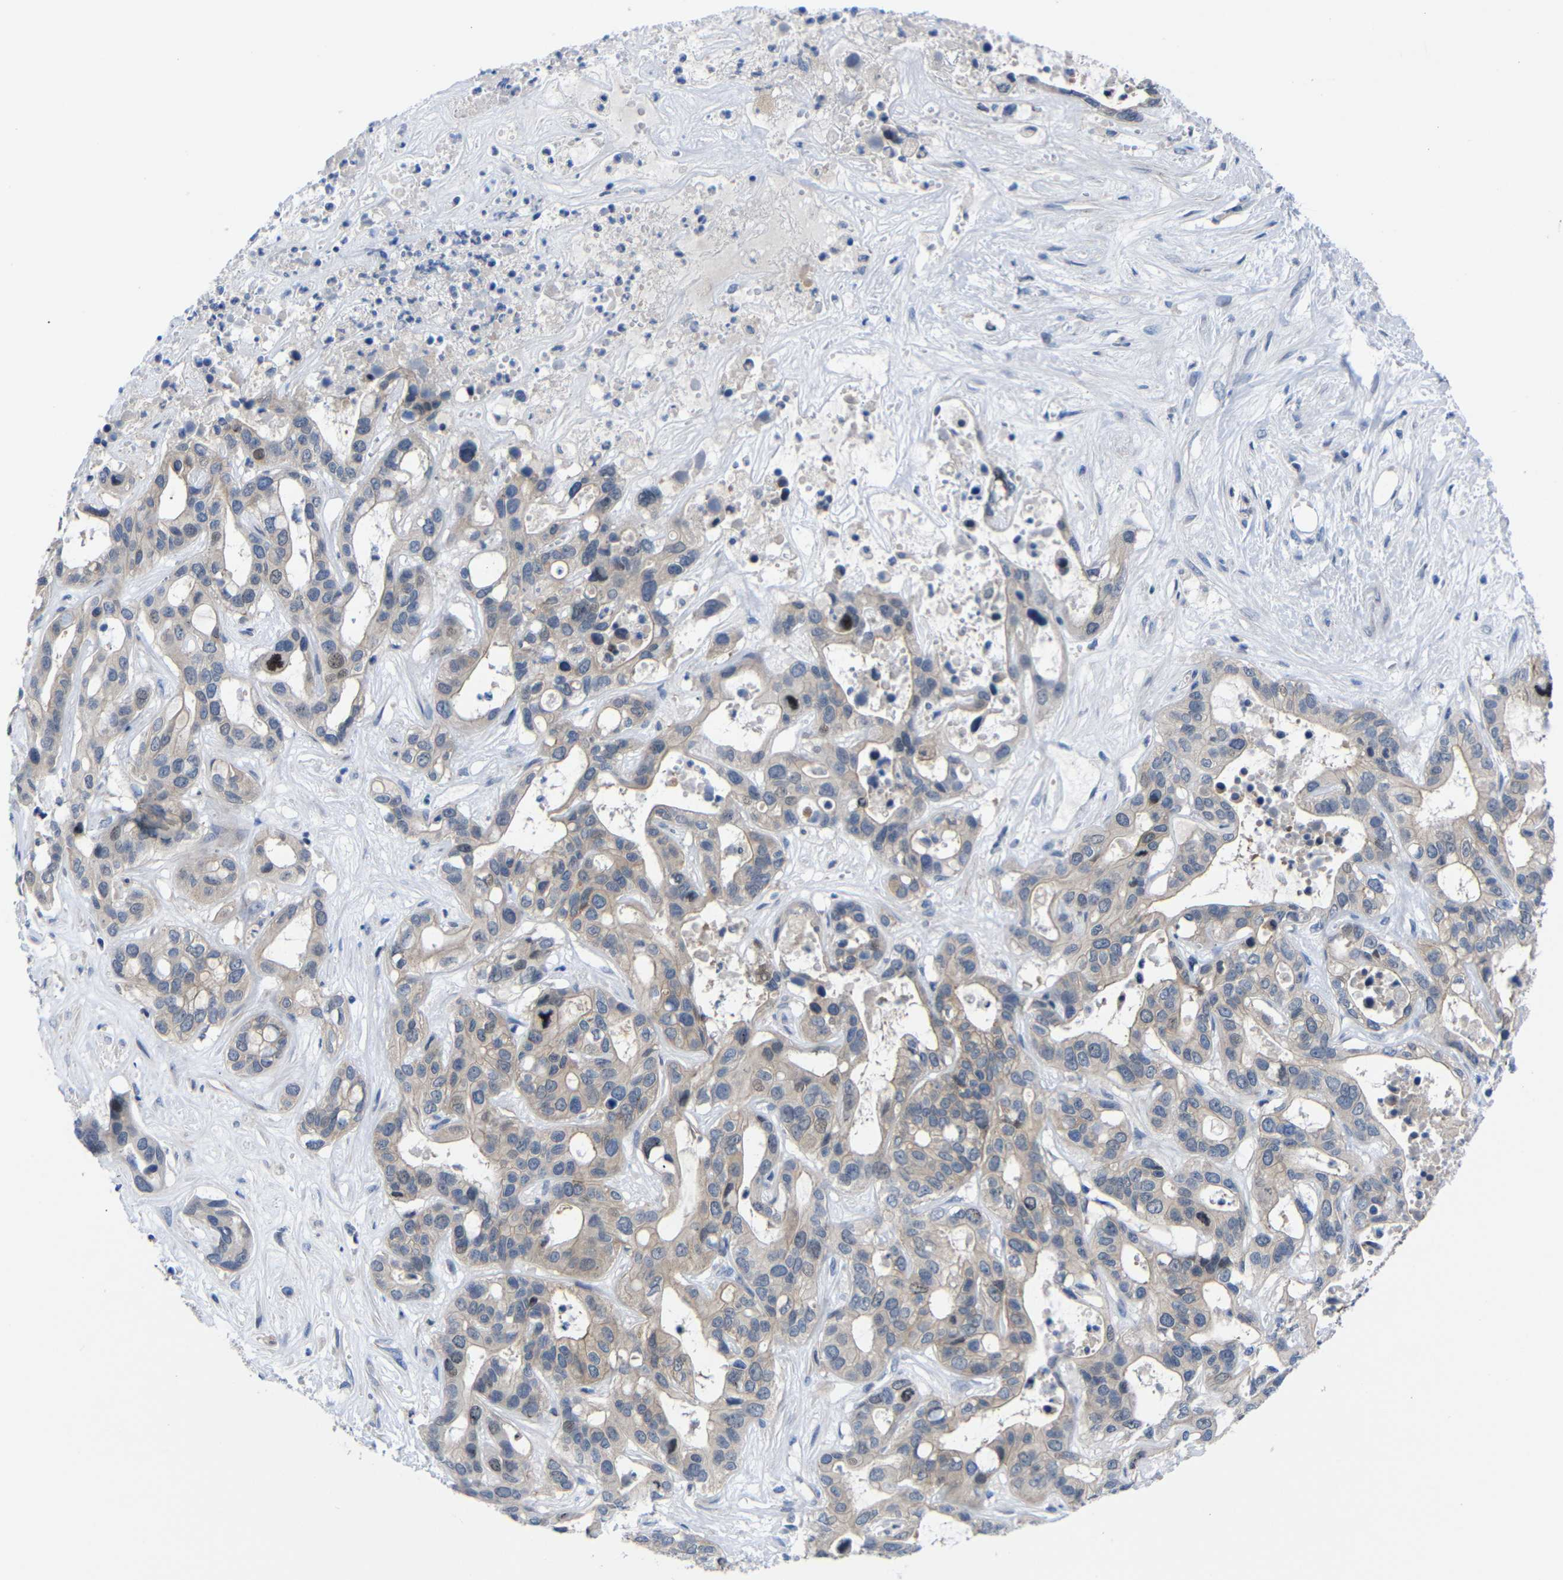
{"staining": {"intensity": "weak", "quantity": ">75%", "location": "cytoplasmic/membranous,nuclear"}, "tissue": "liver cancer", "cell_type": "Tumor cells", "image_type": "cancer", "snomed": [{"axis": "morphology", "description": "Cholangiocarcinoma"}, {"axis": "topography", "description": "Liver"}], "caption": "Immunohistochemistry of liver cholangiocarcinoma shows low levels of weak cytoplasmic/membranous and nuclear positivity in approximately >75% of tumor cells.", "gene": "CMTM1", "patient": {"sex": "female", "age": 65}}